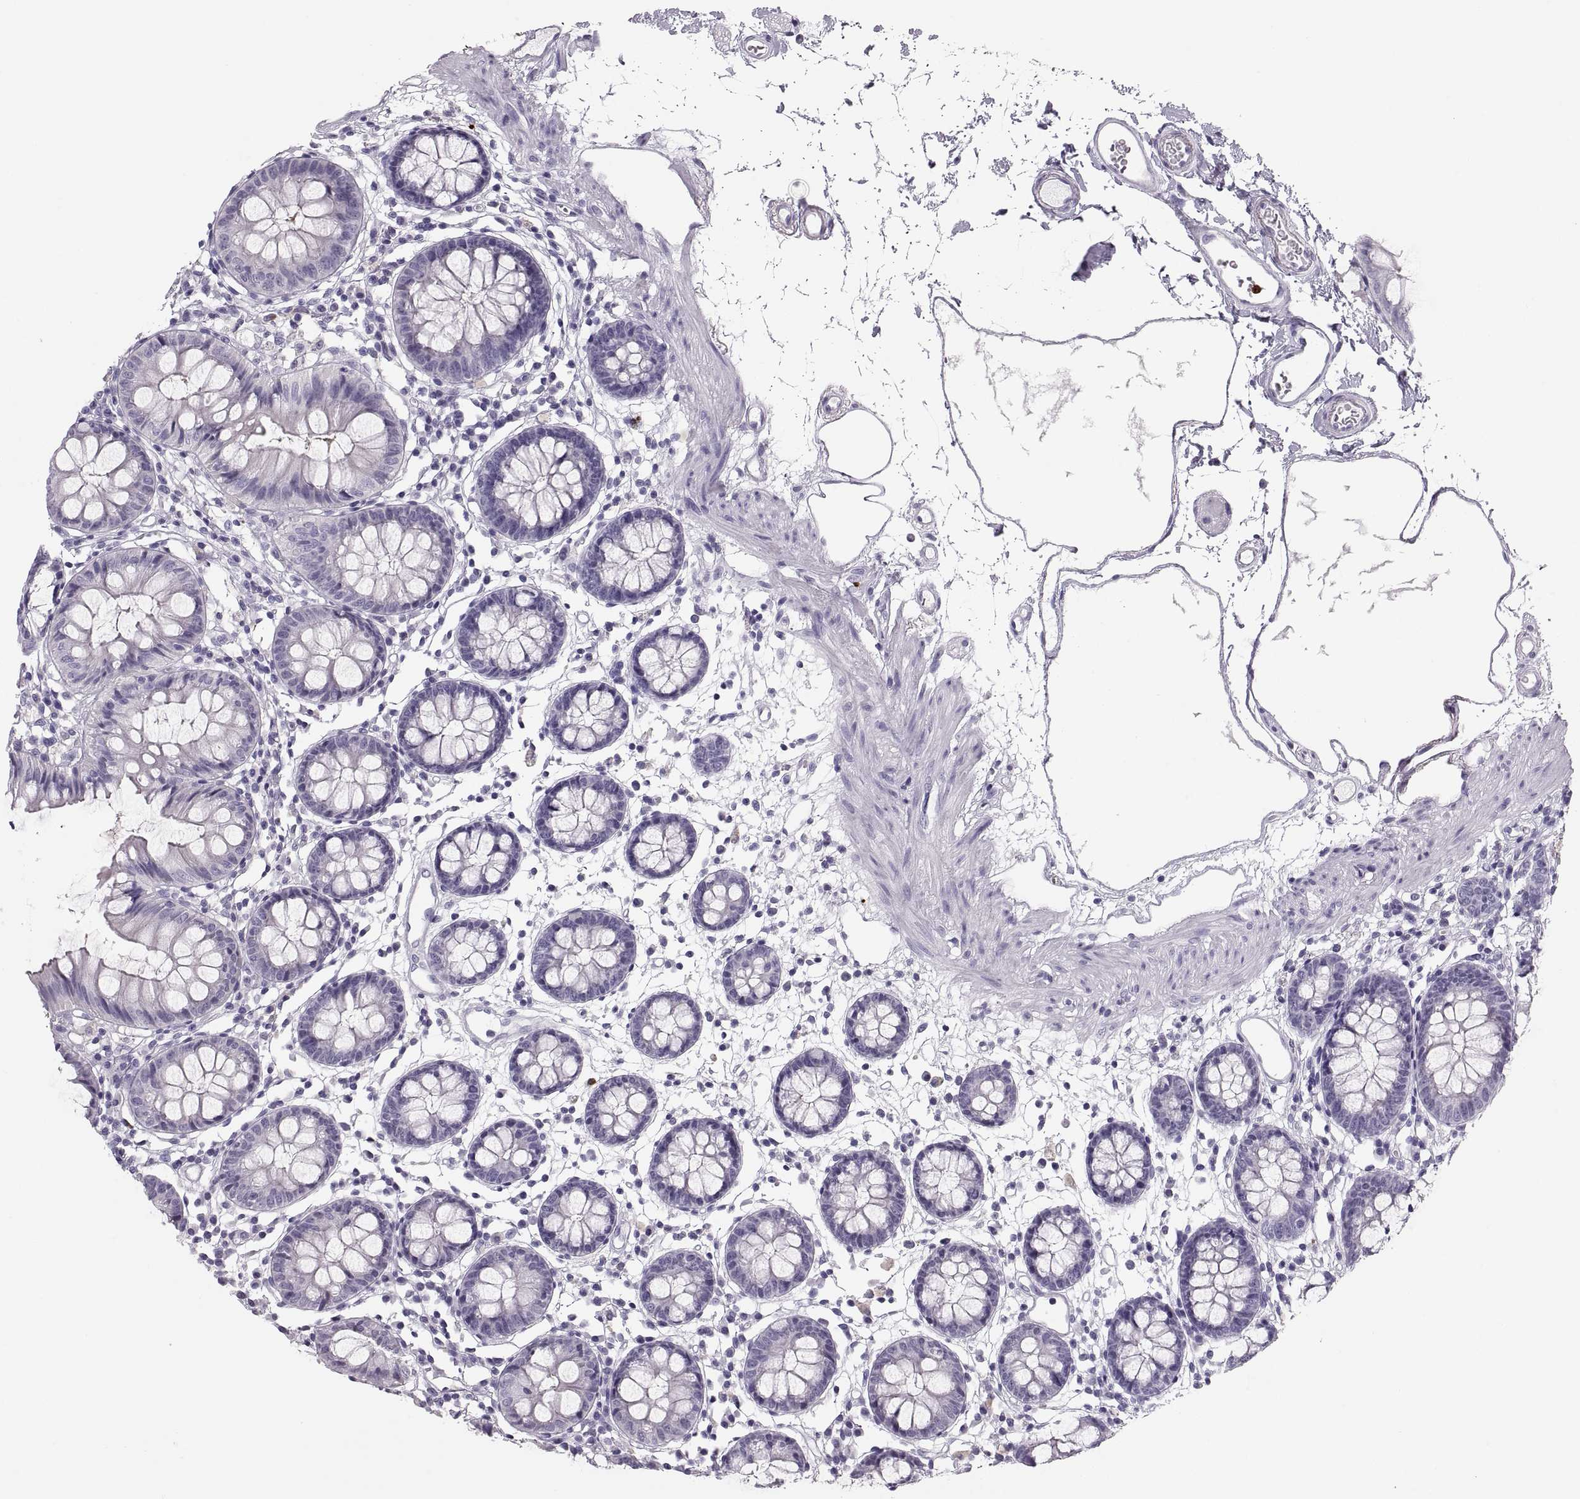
{"staining": {"intensity": "negative", "quantity": "none", "location": "none"}, "tissue": "colon", "cell_type": "Endothelial cells", "image_type": "normal", "snomed": [{"axis": "morphology", "description": "Normal tissue, NOS"}, {"axis": "topography", "description": "Colon"}], "caption": "This micrograph is of benign colon stained with immunohistochemistry (IHC) to label a protein in brown with the nuclei are counter-stained blue. There is no positivity in endothelial cells. (DAB (3,3'-diaminobenzidine) immunohistochemistry with hematoxylin counter stain).", "gene": "MILR1", "patient": {"sex": "female", "age": 84}}